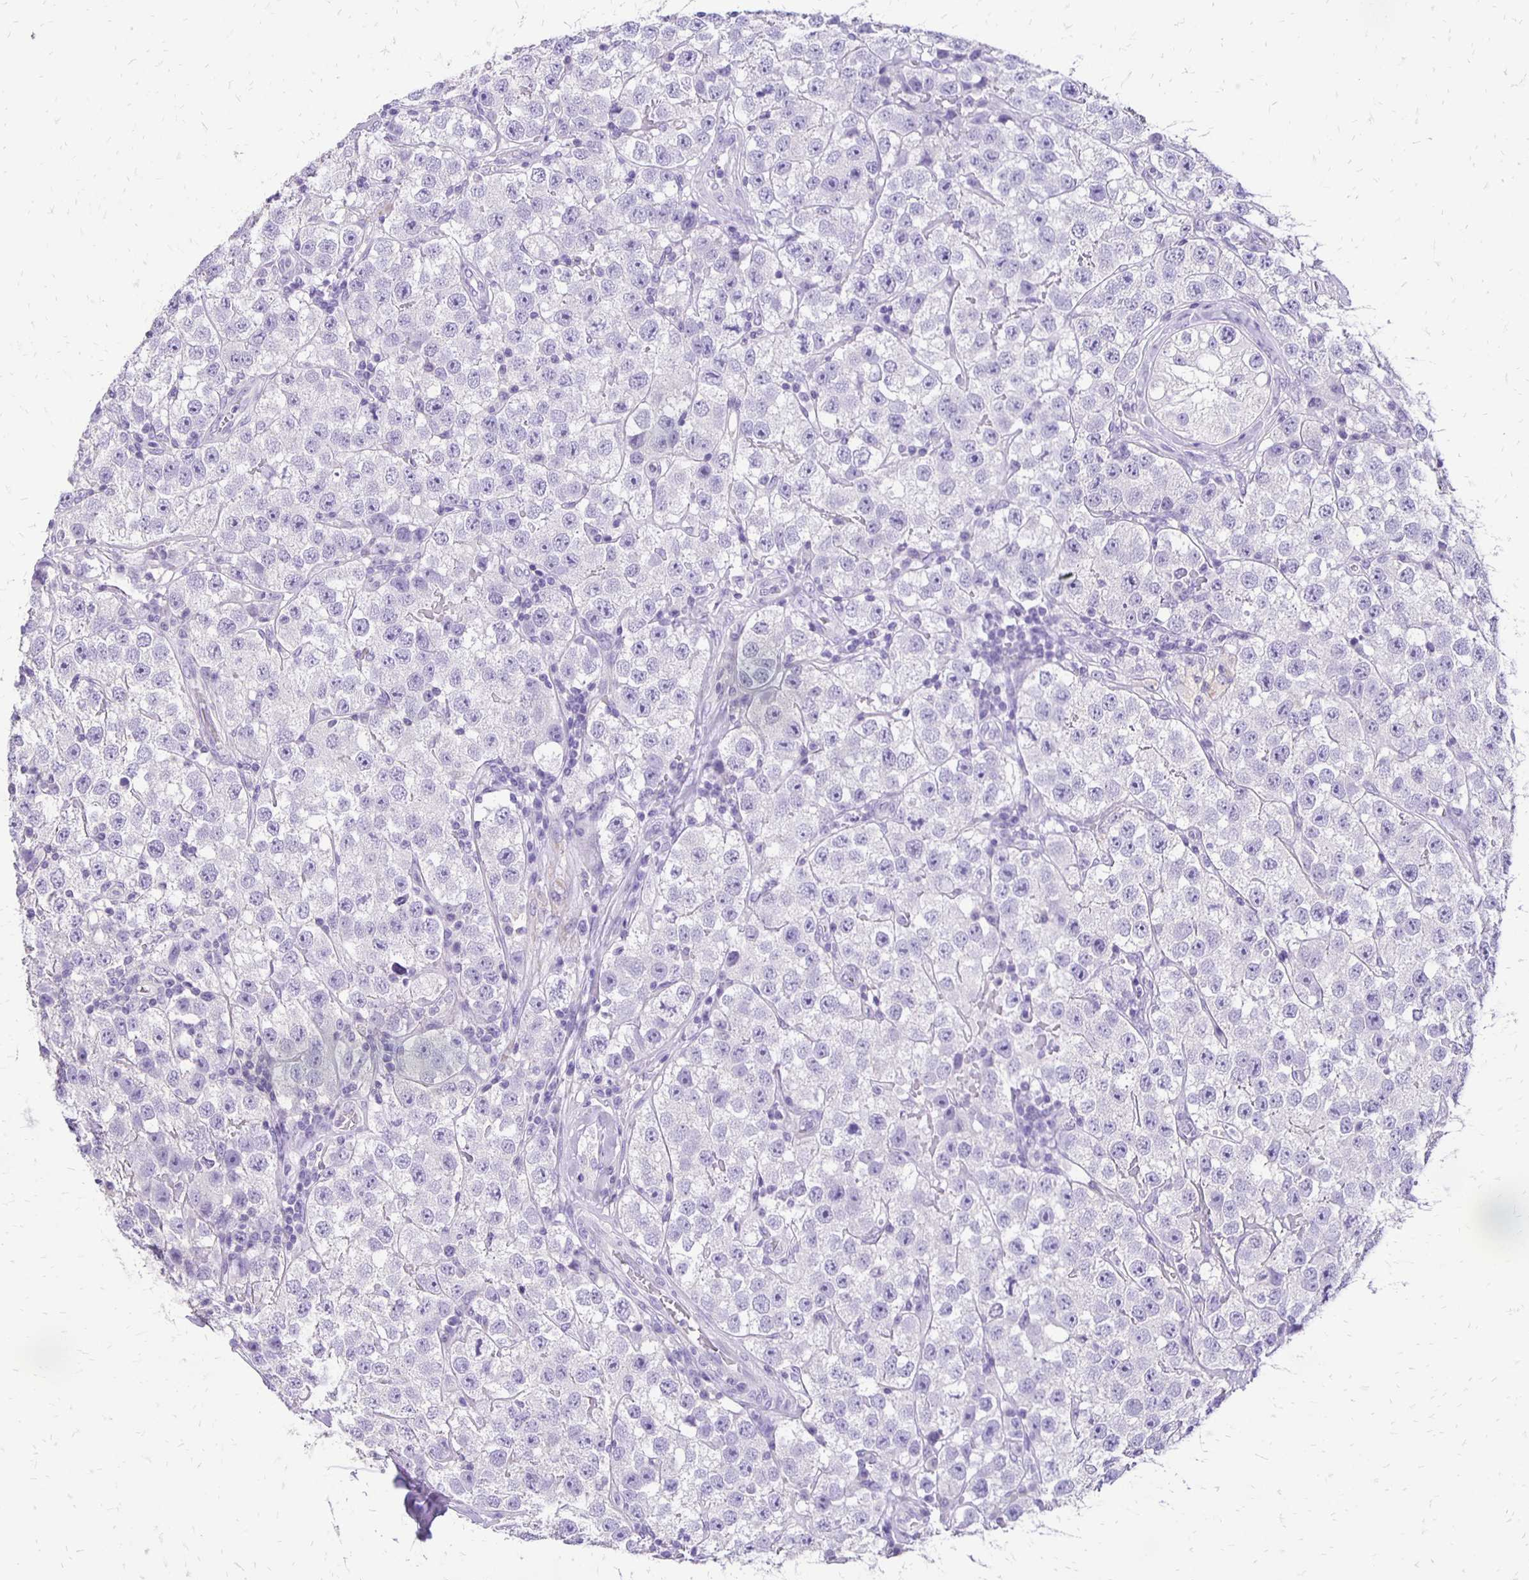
{"staining": {"intensity": "negative", "quantity": "none", "location": "none"}, "tissue": "testis cancer", "cell_type": "Tumor cells", "image_type": "cancer", "snomed": [{"axis": "morphology", "description": "Seminoma, NOS"}, {"axis": "topography", "description": "Testis"}], "caption": "An immunohistochemistry (IHC) image of testis seminoma is shown. There is no staining in tumor cells of testis seminoma.", "gene": "ANKRD45", "patient": {"sex": "male", "age": 34}}